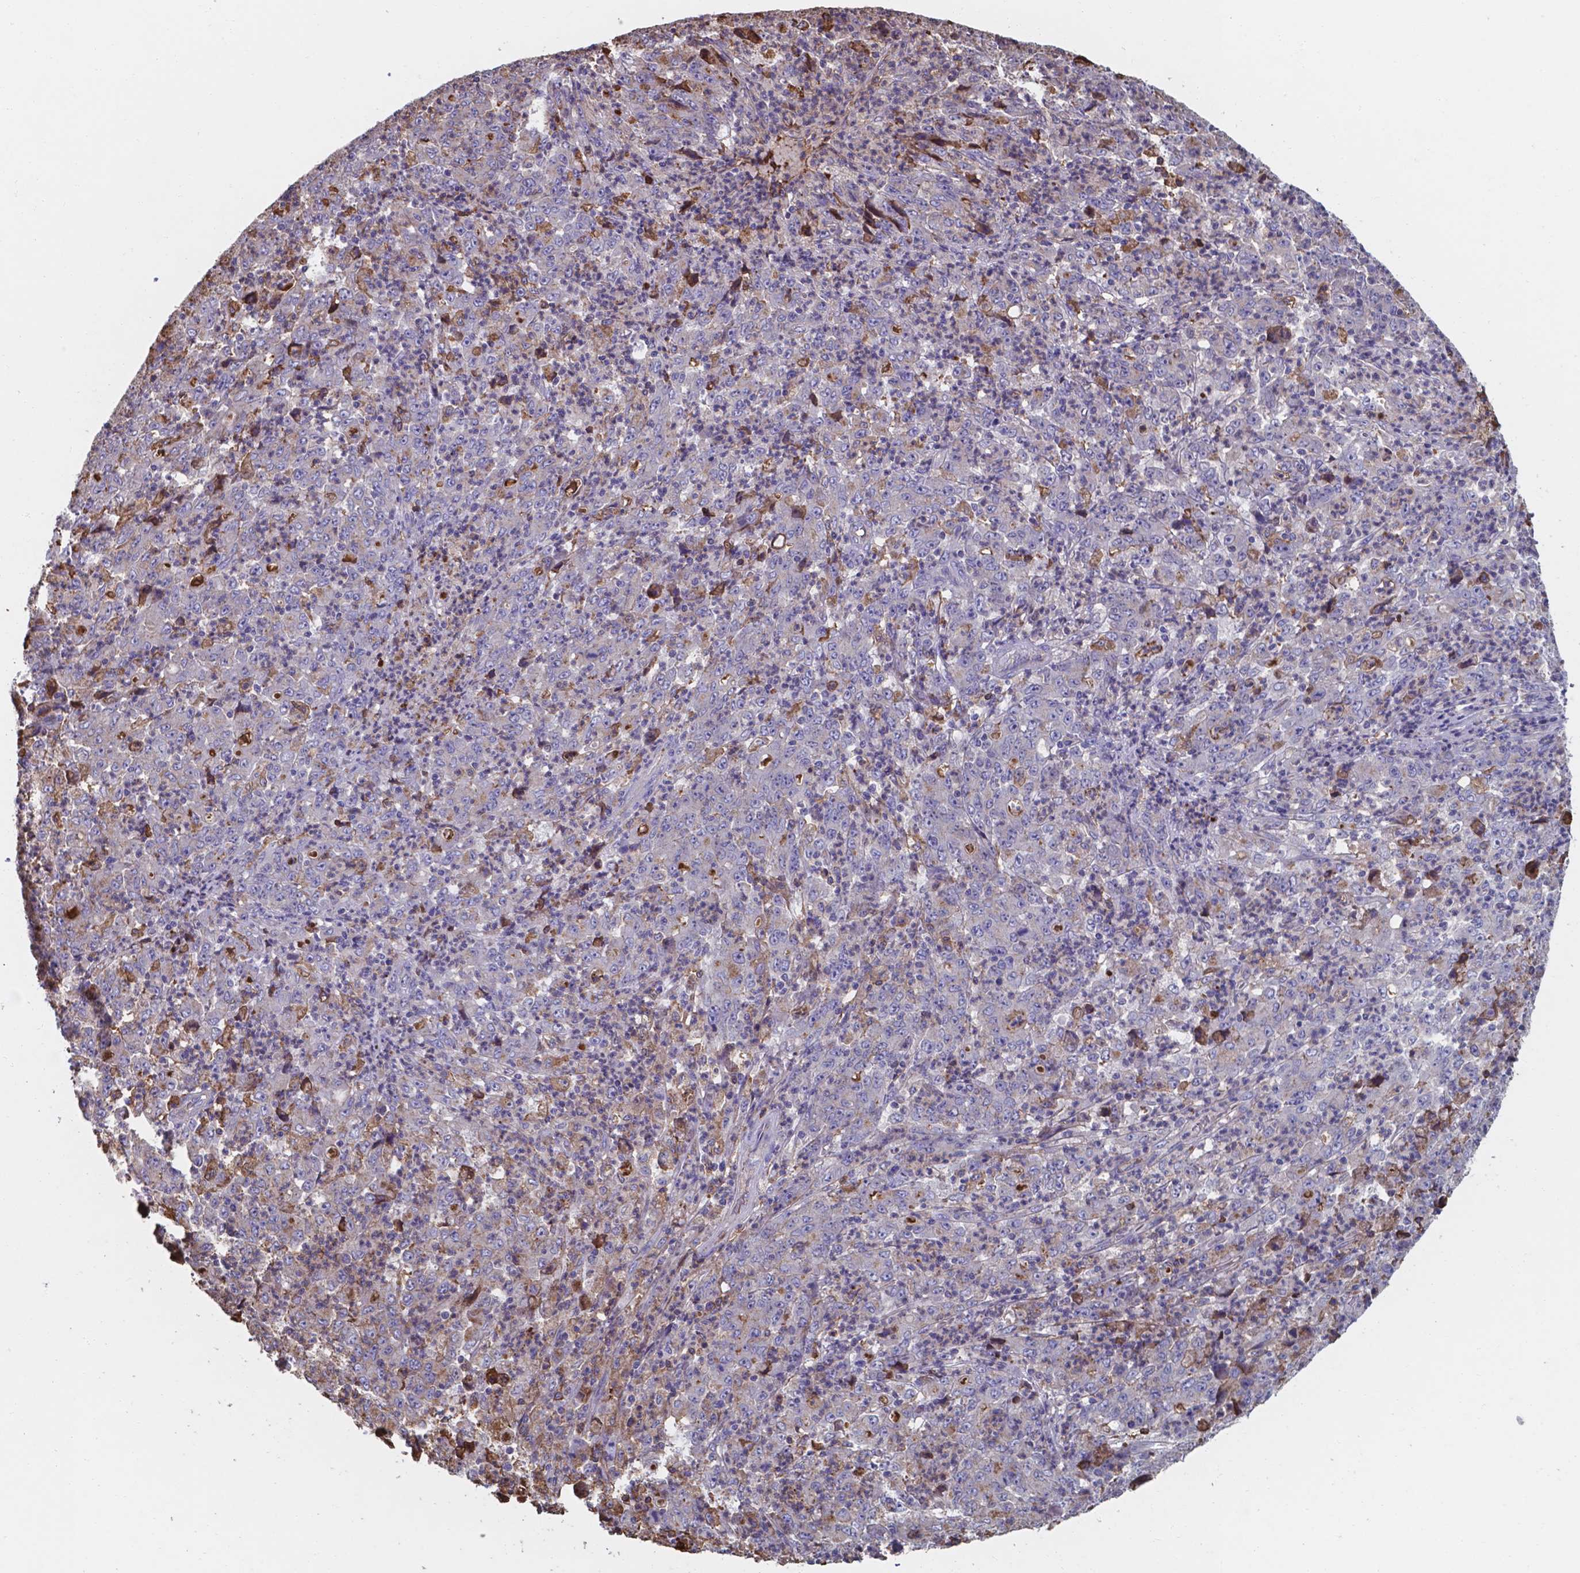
{"staining": {"intensity": "negative", "quantity": "none", "location": "none"}, "tissue": "stomach cancer", "cell_type": "Tumor cells", "image_type": "cancer", "snomed": [{"axis": "morphology", "description": "Adenocarcinoma, NOS"}, {"axis": "topography", "description": "Stomach, lower"}], "caption": "High magnification brightfield microscopy of stomach cancer (adenocarcinoma) stained with DAB (3,3'-diaminobenzidine) (brown) and counterstained with hematoxylin (blue): tumor cells show no significant positivity.", "gene": "SERPINA1", "patient": {"sex": "female", "age": 71}}